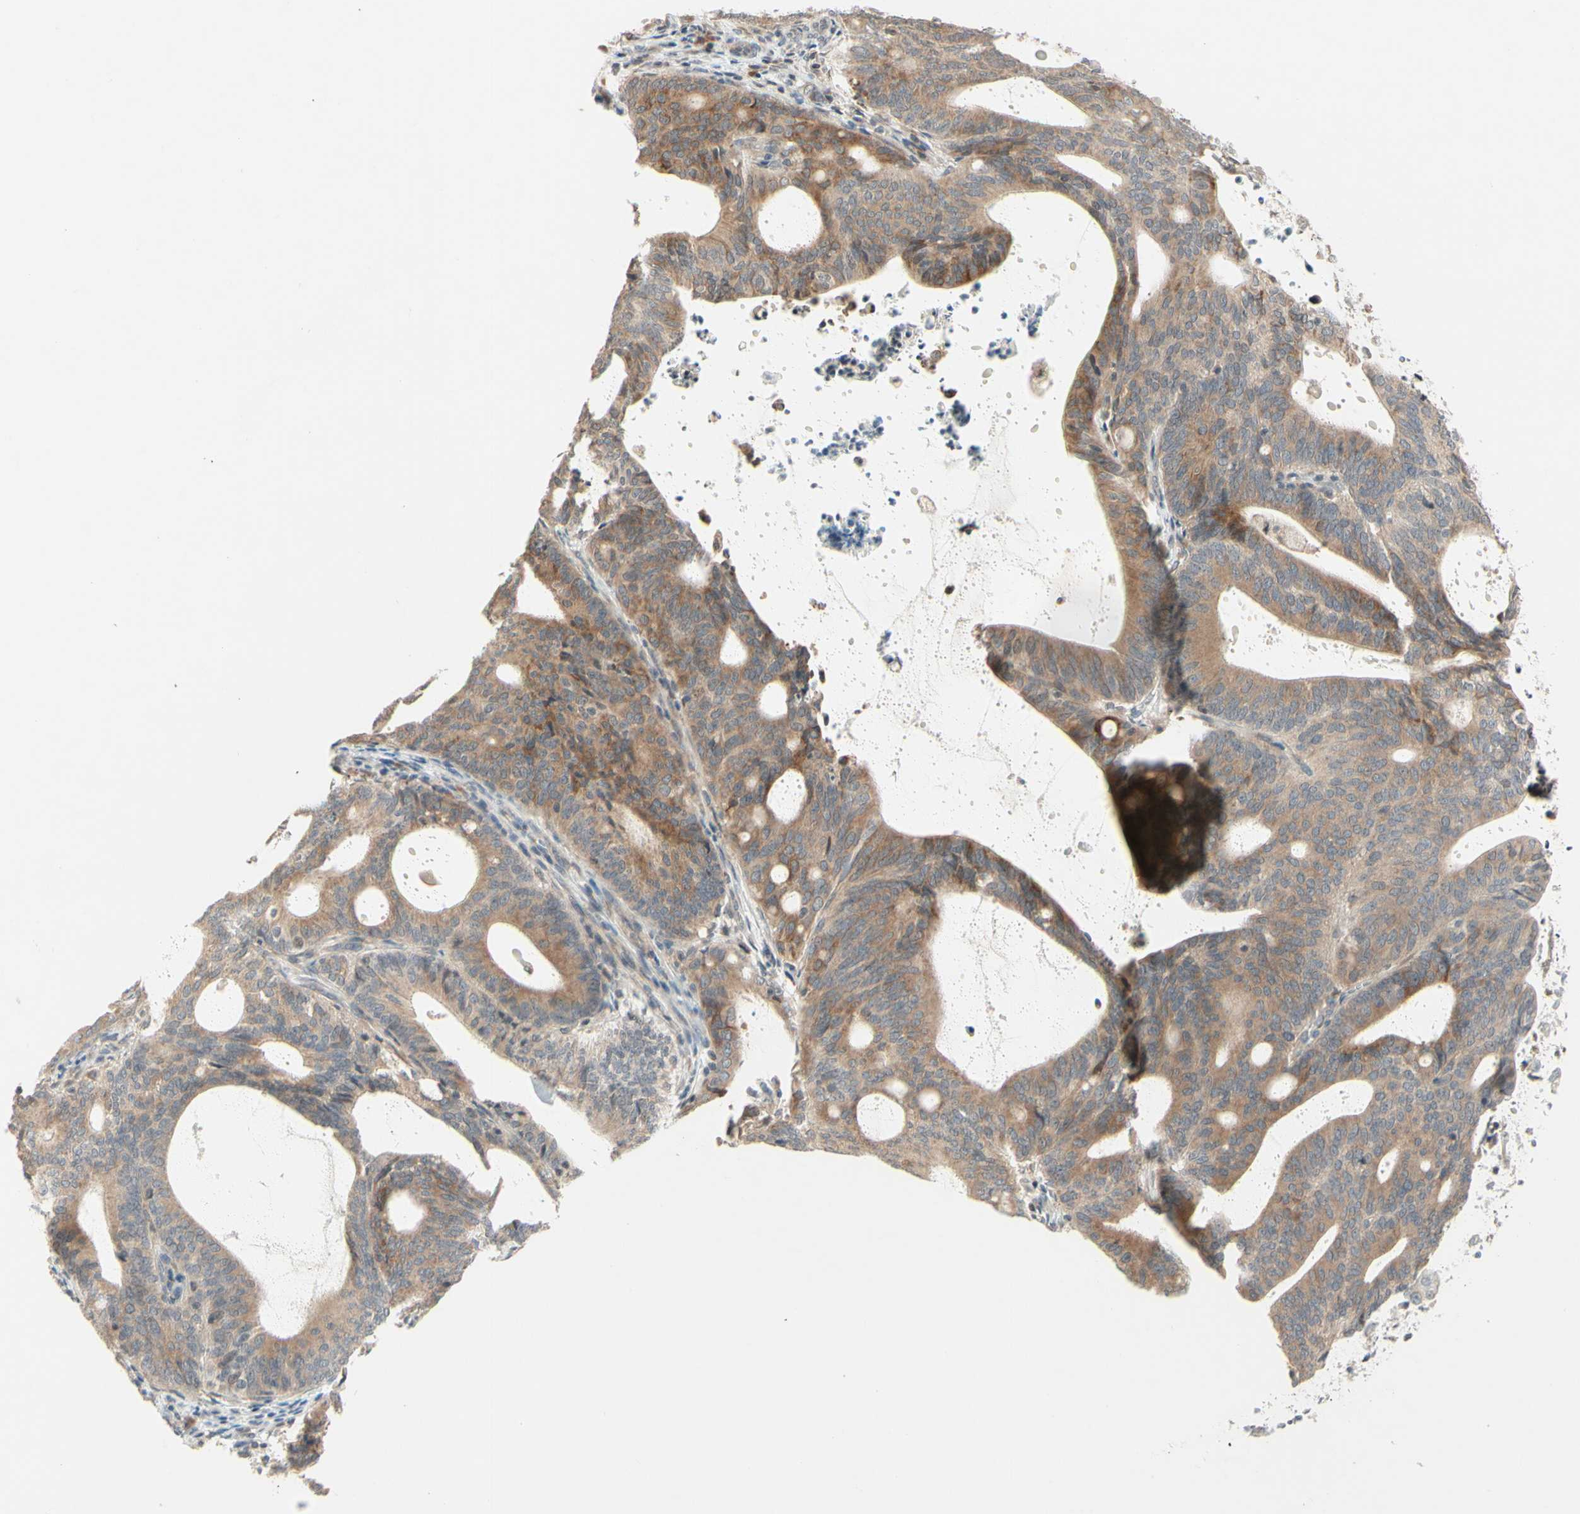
{"staining": {"intensity": "moderate", "quantity": "25%-75%", "location": "cytoplasmic/membranous"}, "tissue": "endometrial cancer", "cell_type": "Tumor cells", "image_type": "cancer", "snomed": [{"axis": "morphology", "description": "Adenocarcinoma, NOS"}, {"axis": "topography", "description": "Uterus"}], "caption": "Brown immunohistochemical staining in human adenocarcinoma (endometrial) reveals moderate cytoplasmic/membranous positivity in about 25%-75% of tumor cells.", "gene": "ZW10", "patient": {"sex": "female", "age": 83}}